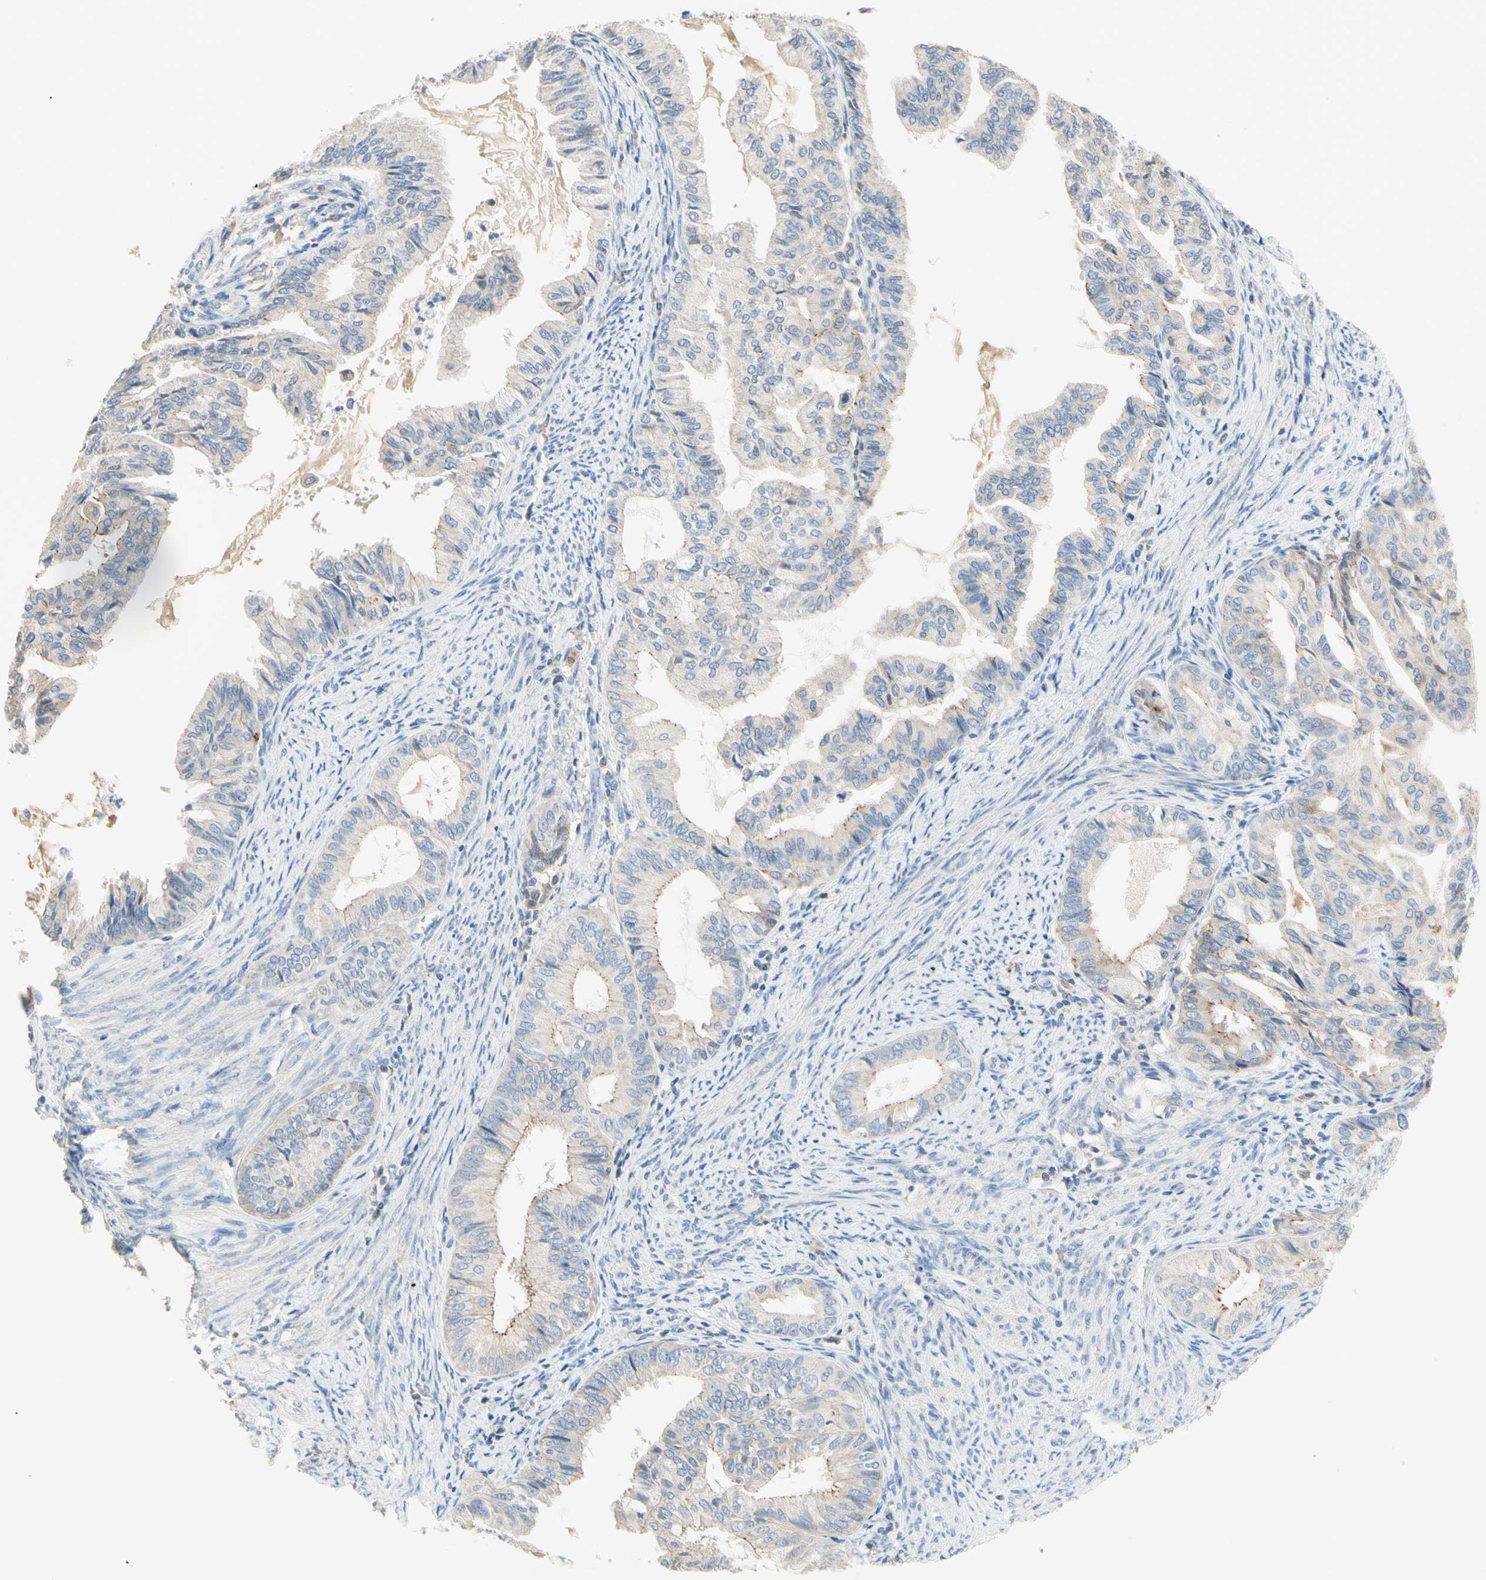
{"staining": {"intensity": "moderate", "quantity": "<25%", "location": "cytoplasmic/membranous"}, "tissue": "endometrial cancer", "cell_type": "Tumor cells", "image_type": "cancer", "snomed": [{"axis": "morphology", "description": "Adenocarcinoma, NOS"}, {"axis": "topography", "description": "Endometrium"}], "caption": "The immunohistochemical stain shows moderate cytoplasmic/membranous positivity in tumor cells of adenocarcinoma (endometrial) tissue.", "gene": "NECTIN4", "patient": {"sex": "female", "age": 86}}